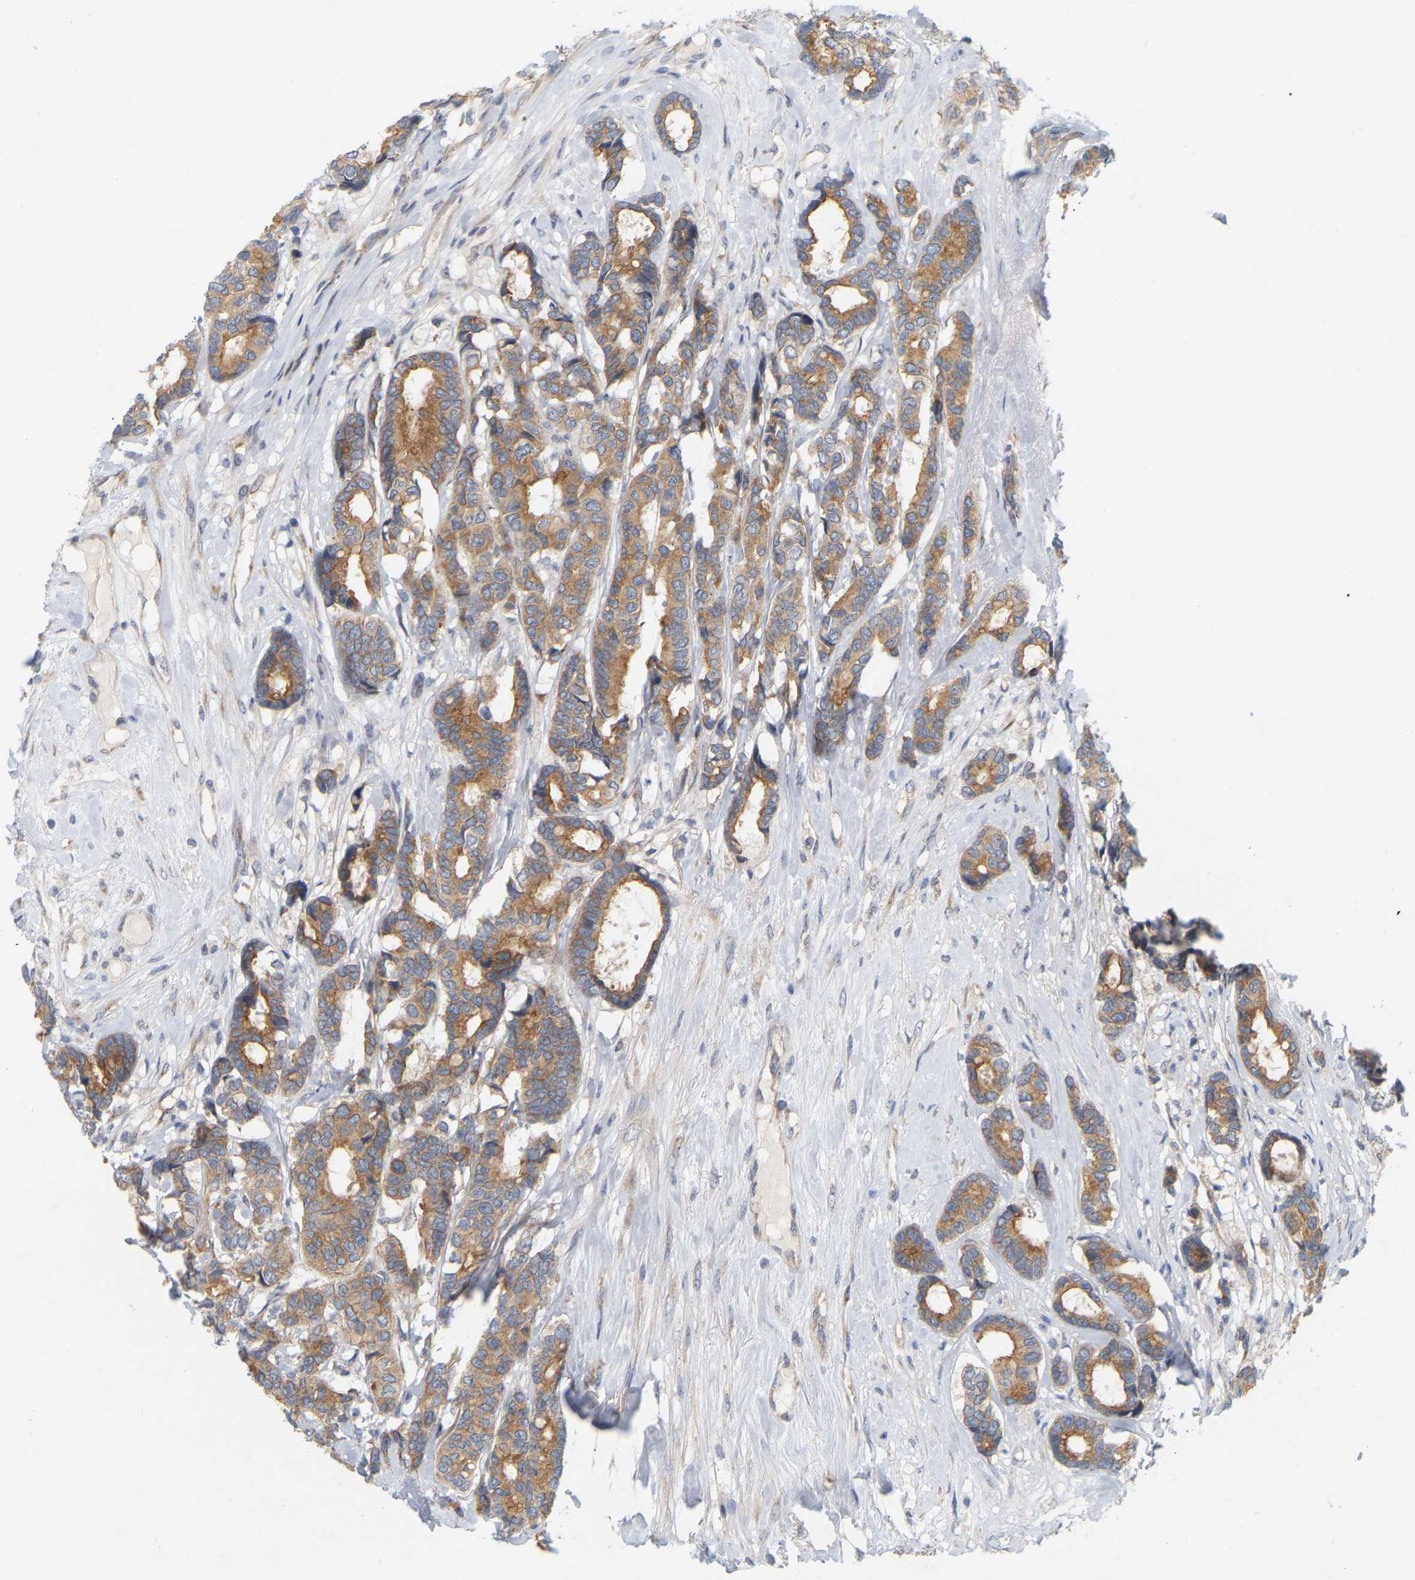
{"staining": {"intensity": "moderate", "quantity": ">75%", "location": "cytoplasmic/membranous"}, "tissue": "breast cancer", "cell_type": "Tumor cells", "image_type": "cancer", "snomed": [{"axis": "morphology", "description": "Duct carcinoma"}, {"axis": "topography", "description": "Breast"}], "caption": "A high-resolution histopathology image shows immunohistochemistry staining of invasive ductal carcinoma (breast), which shows moderate cytoplasmic/membranous positivity in about >75% of tumor cells.", "gene": "MINDY4", "patient": {"sex": "female", "age": 87}}